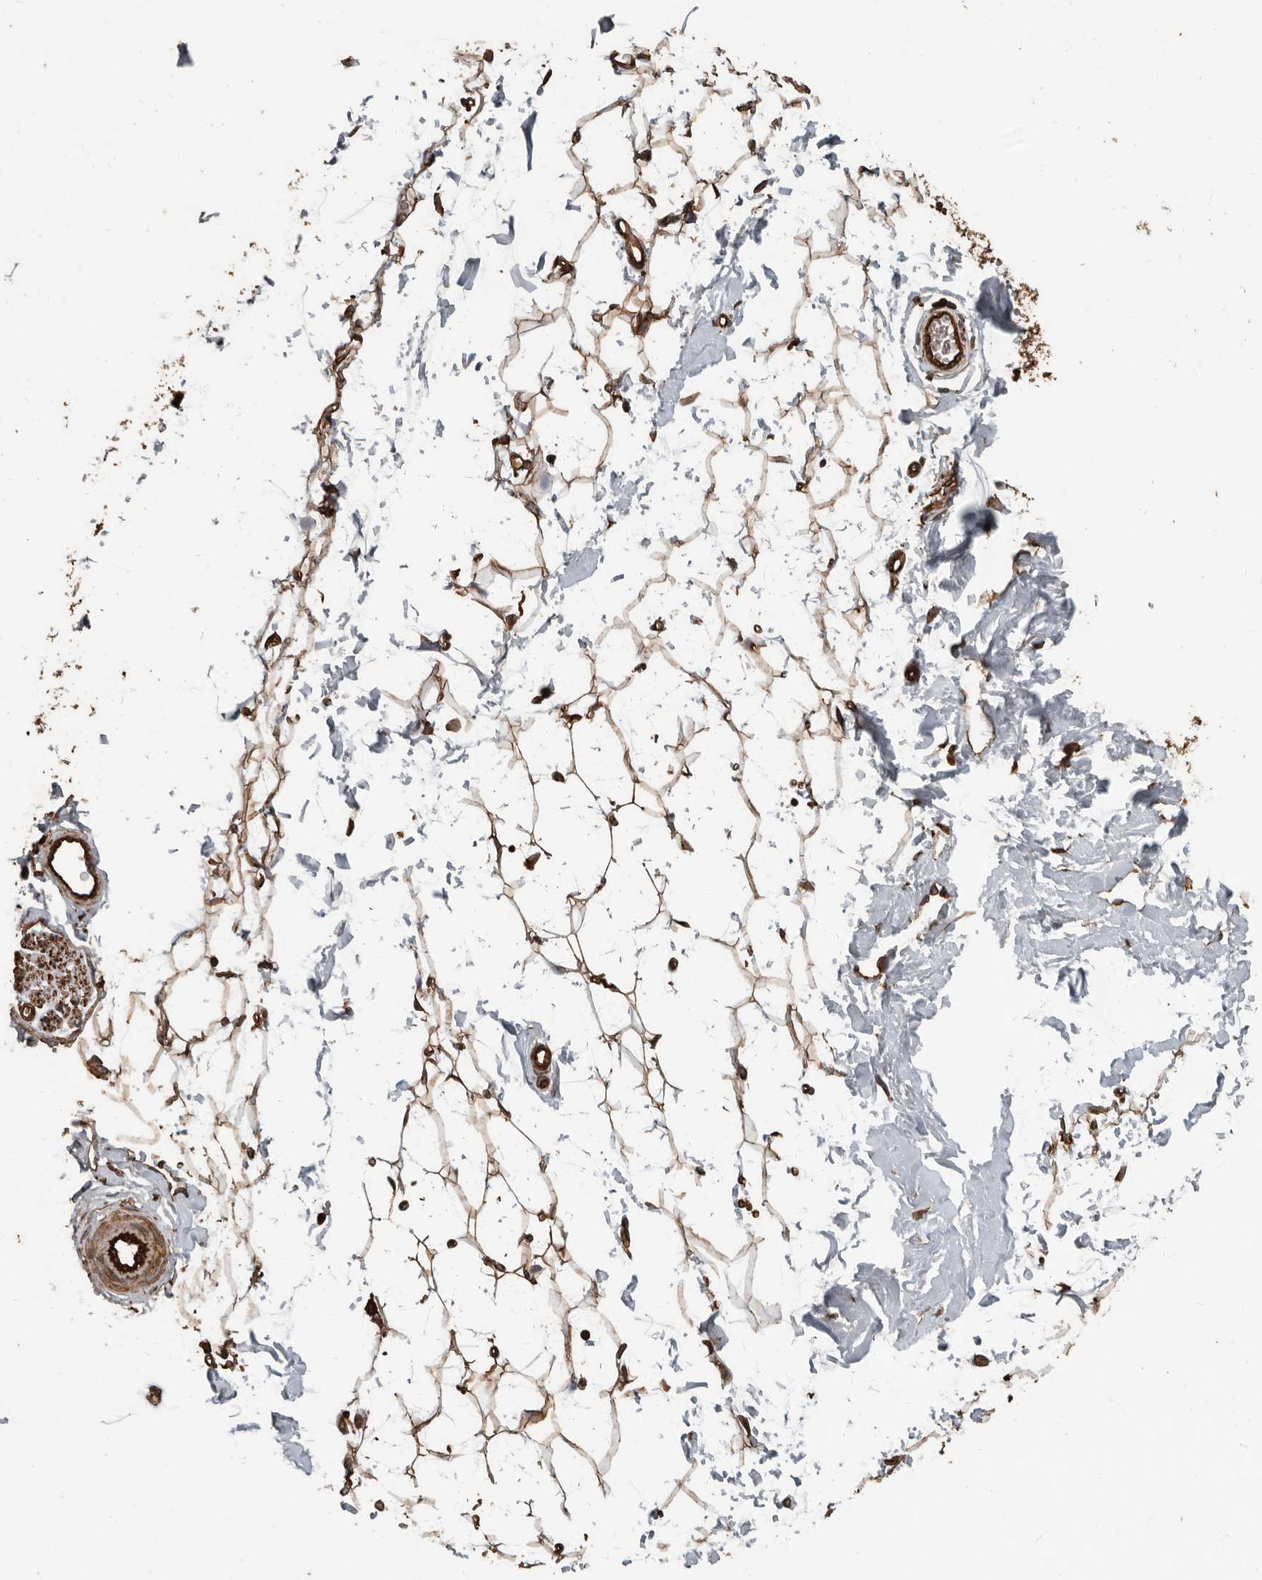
{"staining": {"intensity": "strong", "quantity": ">75%", "location": "cytoplasmic/membranous"}, "tissue": "adipose tissue", "cell_type": "Adipocytes", "image_type": "normal", "snomed": [{"axis": "morphology", "description": "Normal tissue, NOS"}, {"axis": "topography", "description": "Breast"}], "caption": "Protein analysis of normal adipose tissue exhibits strong cytoplasmic/membranous expression in approximately >75% of adipocytes. (Brightfield microscopy of DAB IHC at high magnification).", "gene": "YOD1", "patient": {"sex": "female", "age": 23}}